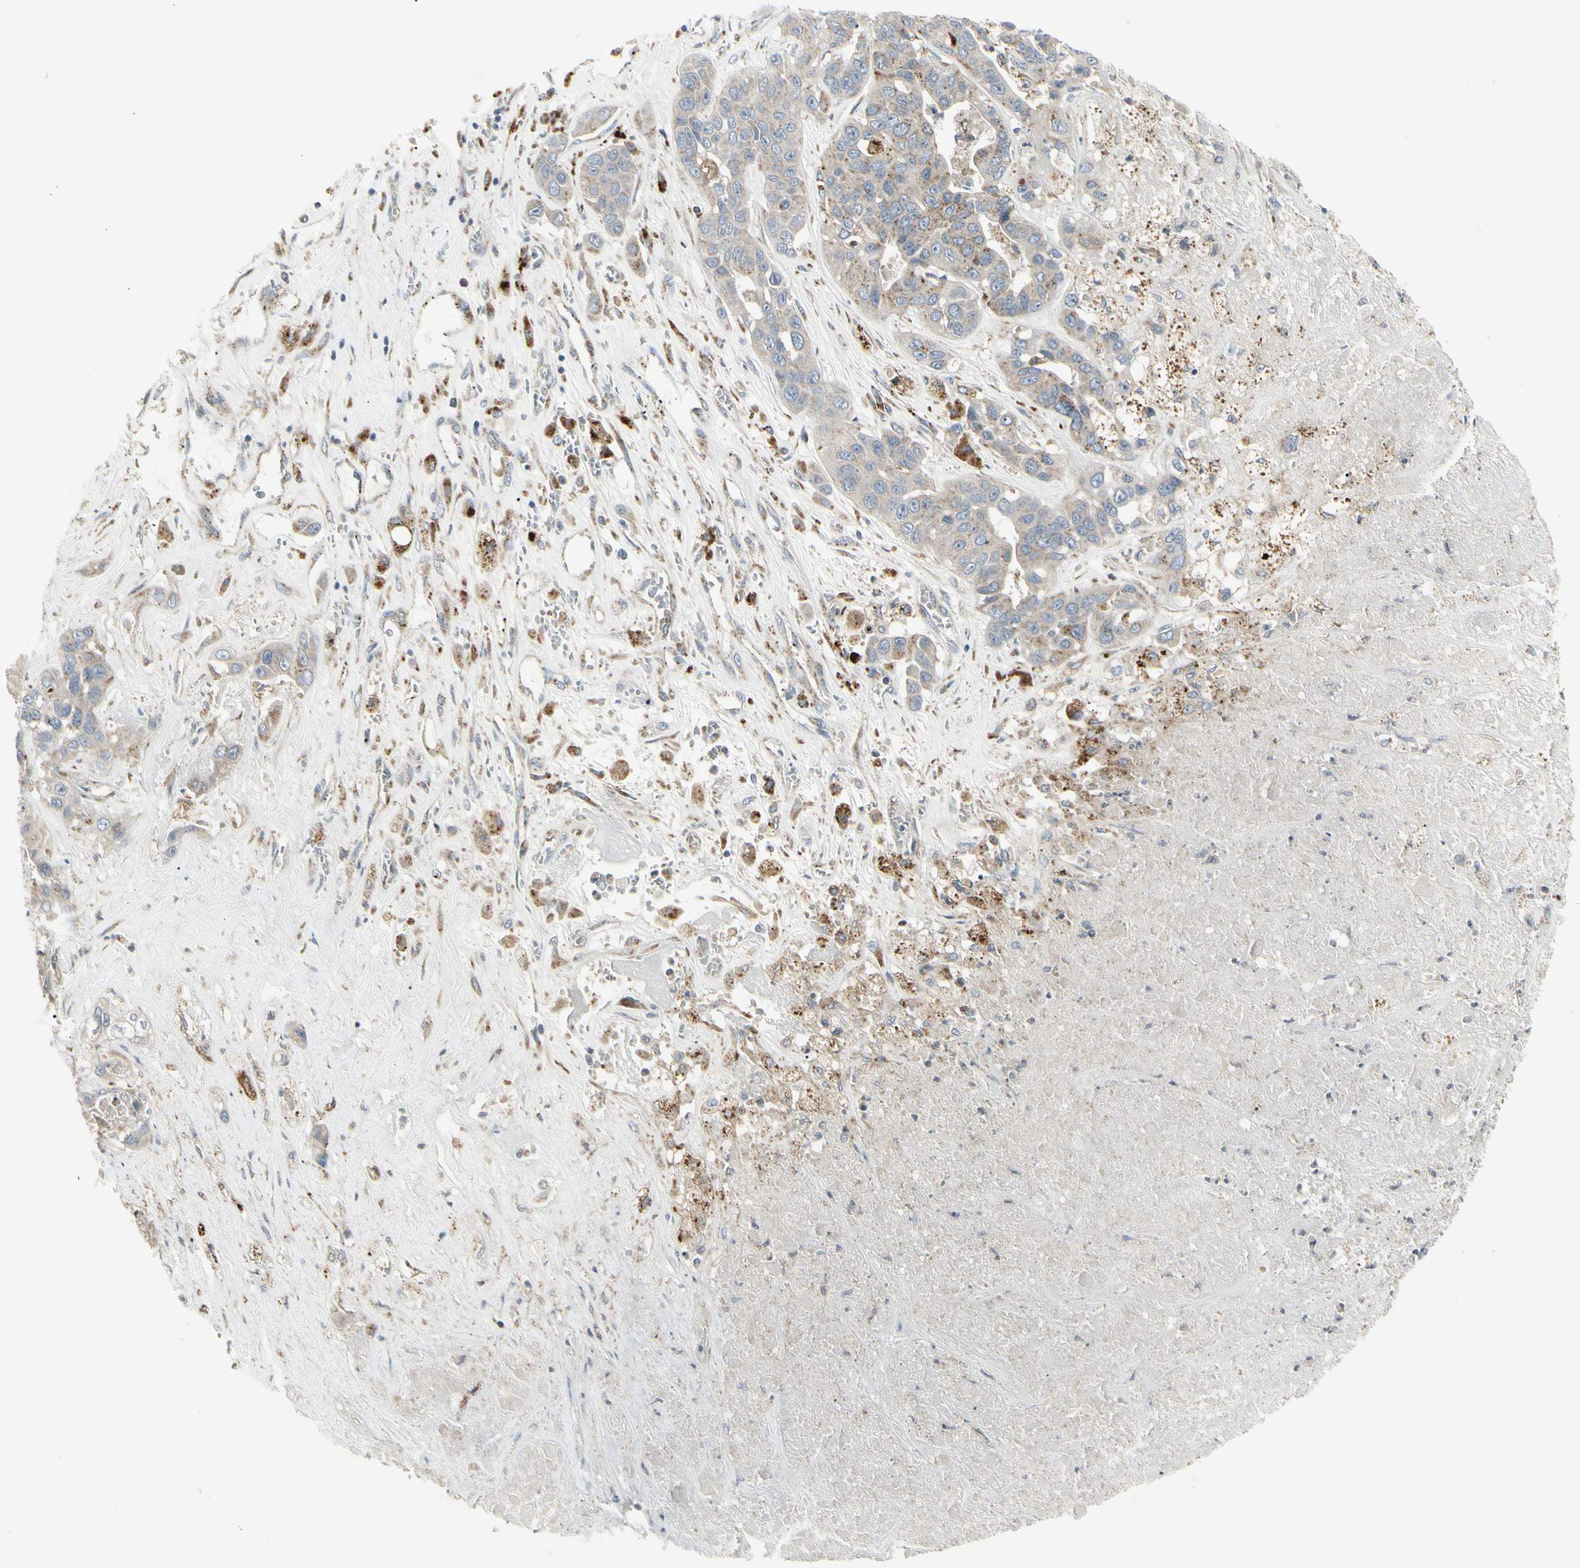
{"staining": {"intensity": "weak", "quantity": "25%-75%", "location": "cytoplasmic/membranous"}, "tissue": "liver cancer", "cell_type": "Tumor cells", "image_type": "cancer", "snomed": [{"axis": "morphology", "description": "Cholangiocarcinoma"}, {"axis": "topography", "description": "Liver"}], "caption": "Brown immunohistochemical staining in liver cancer reveals weak cytoplasmic/membranous staining in about 25%-75% of tumor cells.", "gene": "GRN", "patient": {"sex": "female", "age": 52}}